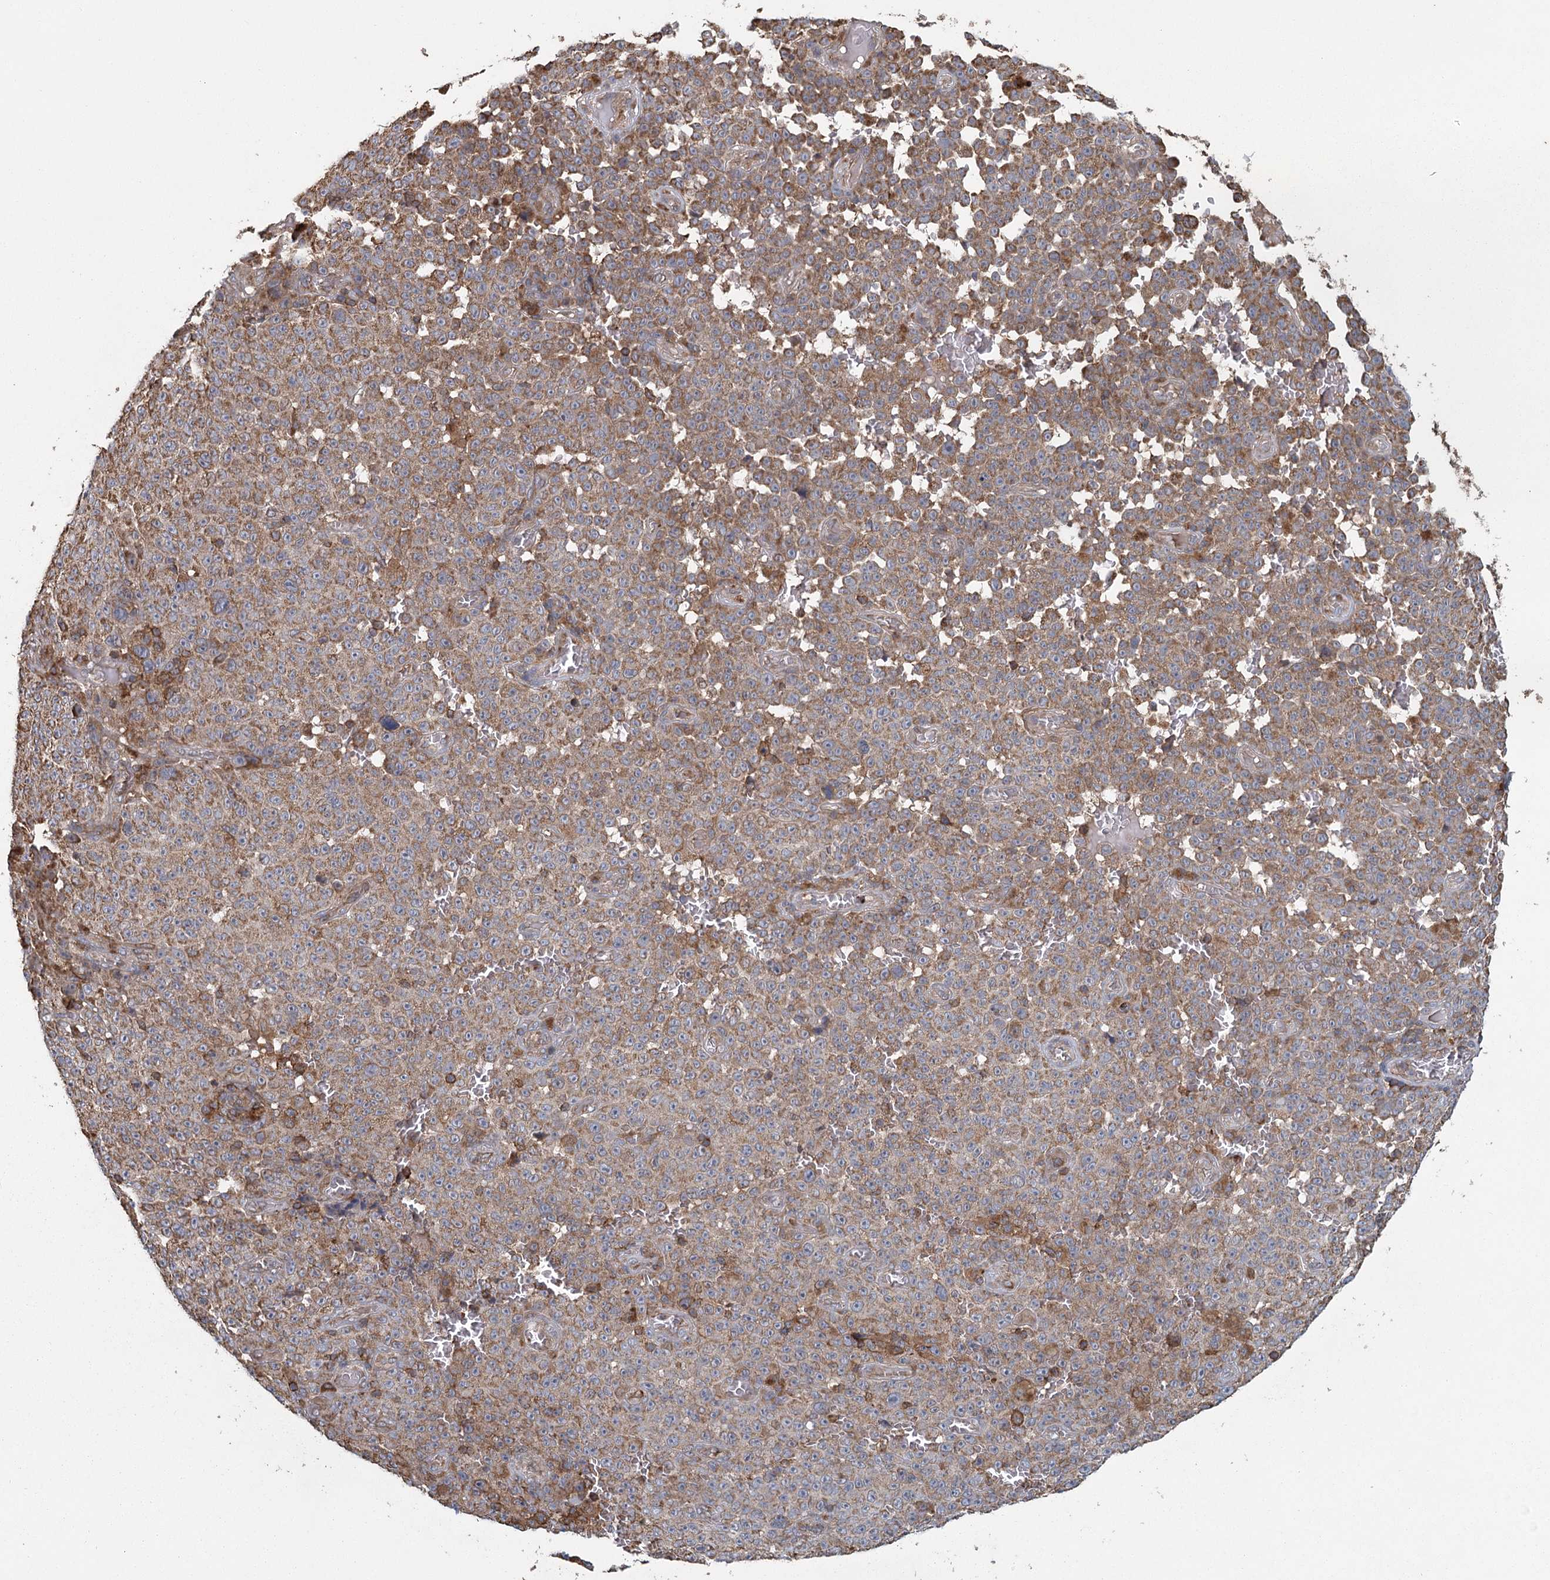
{"staining": {"intensity": "moderate", "quantity": ">75%", "location": "cytoplasmic/membranous"}, "tissue": "melanoma", "cell_type": "Tumor cells", "image_type": "cancer", "snomed": [{"axis": "morphology", "description": "Malignant melanoma, NOS"}, {"axis": "topography", "description": "Skin"}], "caption": "Melanoma stained with a brown dye exhibits moderate cytoplasmic/membranous positive expression in approximately >75% of tumor cells.", "gene": "PLEKHA7", "patient": {"sex": "female", "age": 82}}